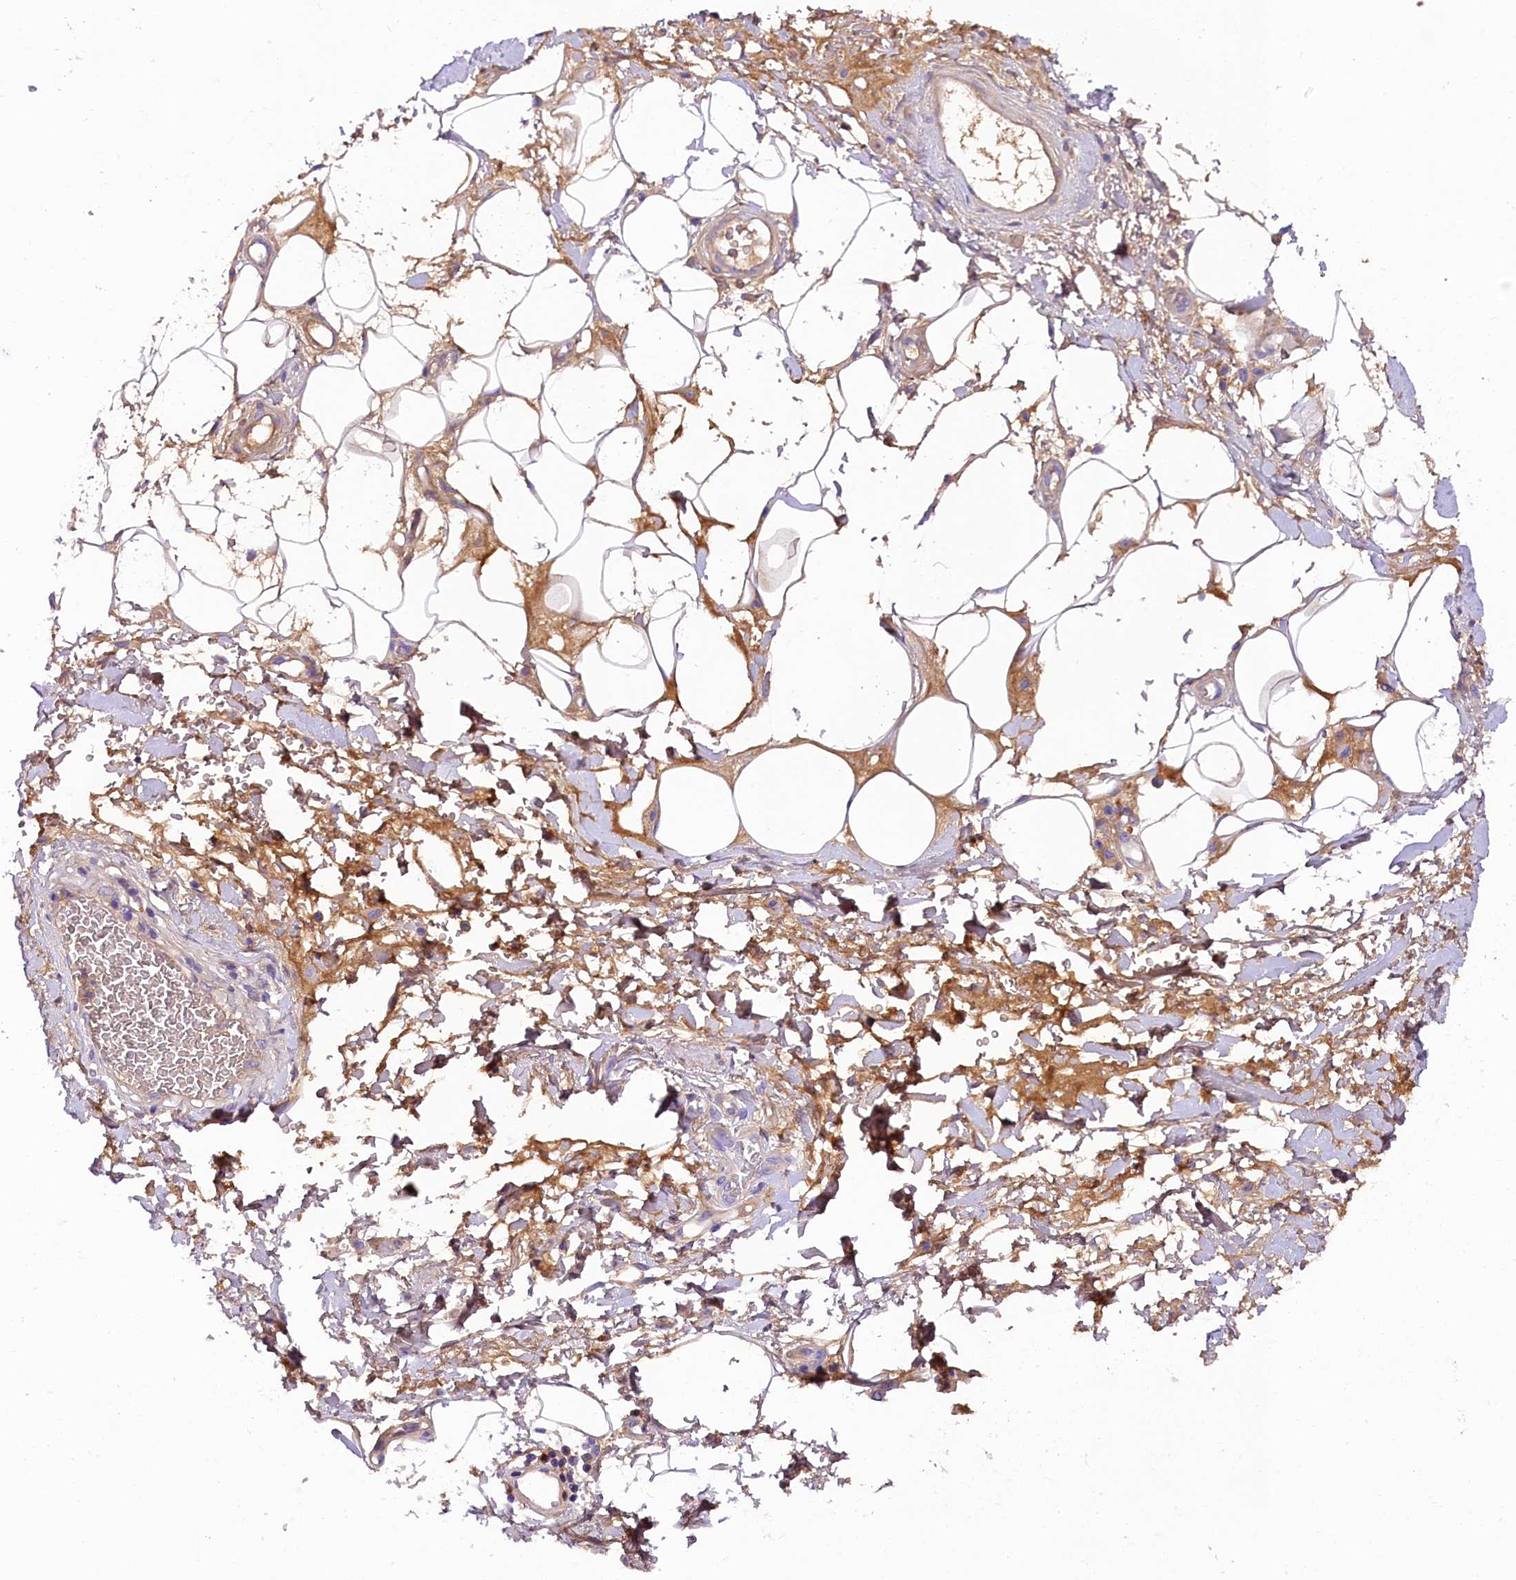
{"staining": {"intensity": "moderate", "quantity": "25%-75%", "location": "cytoplasmic/membranous"}, "tissue": "adipose tissue", "cell_type": "Adipocytes", "image_type": "normal", "snomed": [{"axis": "morphology", "description": "Normal tissue, NOS"}, {"axis": "morphology", "description": "Adenocarcinoma, NOS"}, {"axis": "topography", "description": "Rectum"}, {"axis": "topography", "description": "Vagina"}, {"axis": "topography", "description": "Peripheral nerve tissue"}], "caption": "Moderate cytoplasmic/membranous protein expression is appreciated in about 25%-75% of adipocytes in adipose tissue.", "gene": "SOD3", "patient": {"sex": "female", "age": 71}}